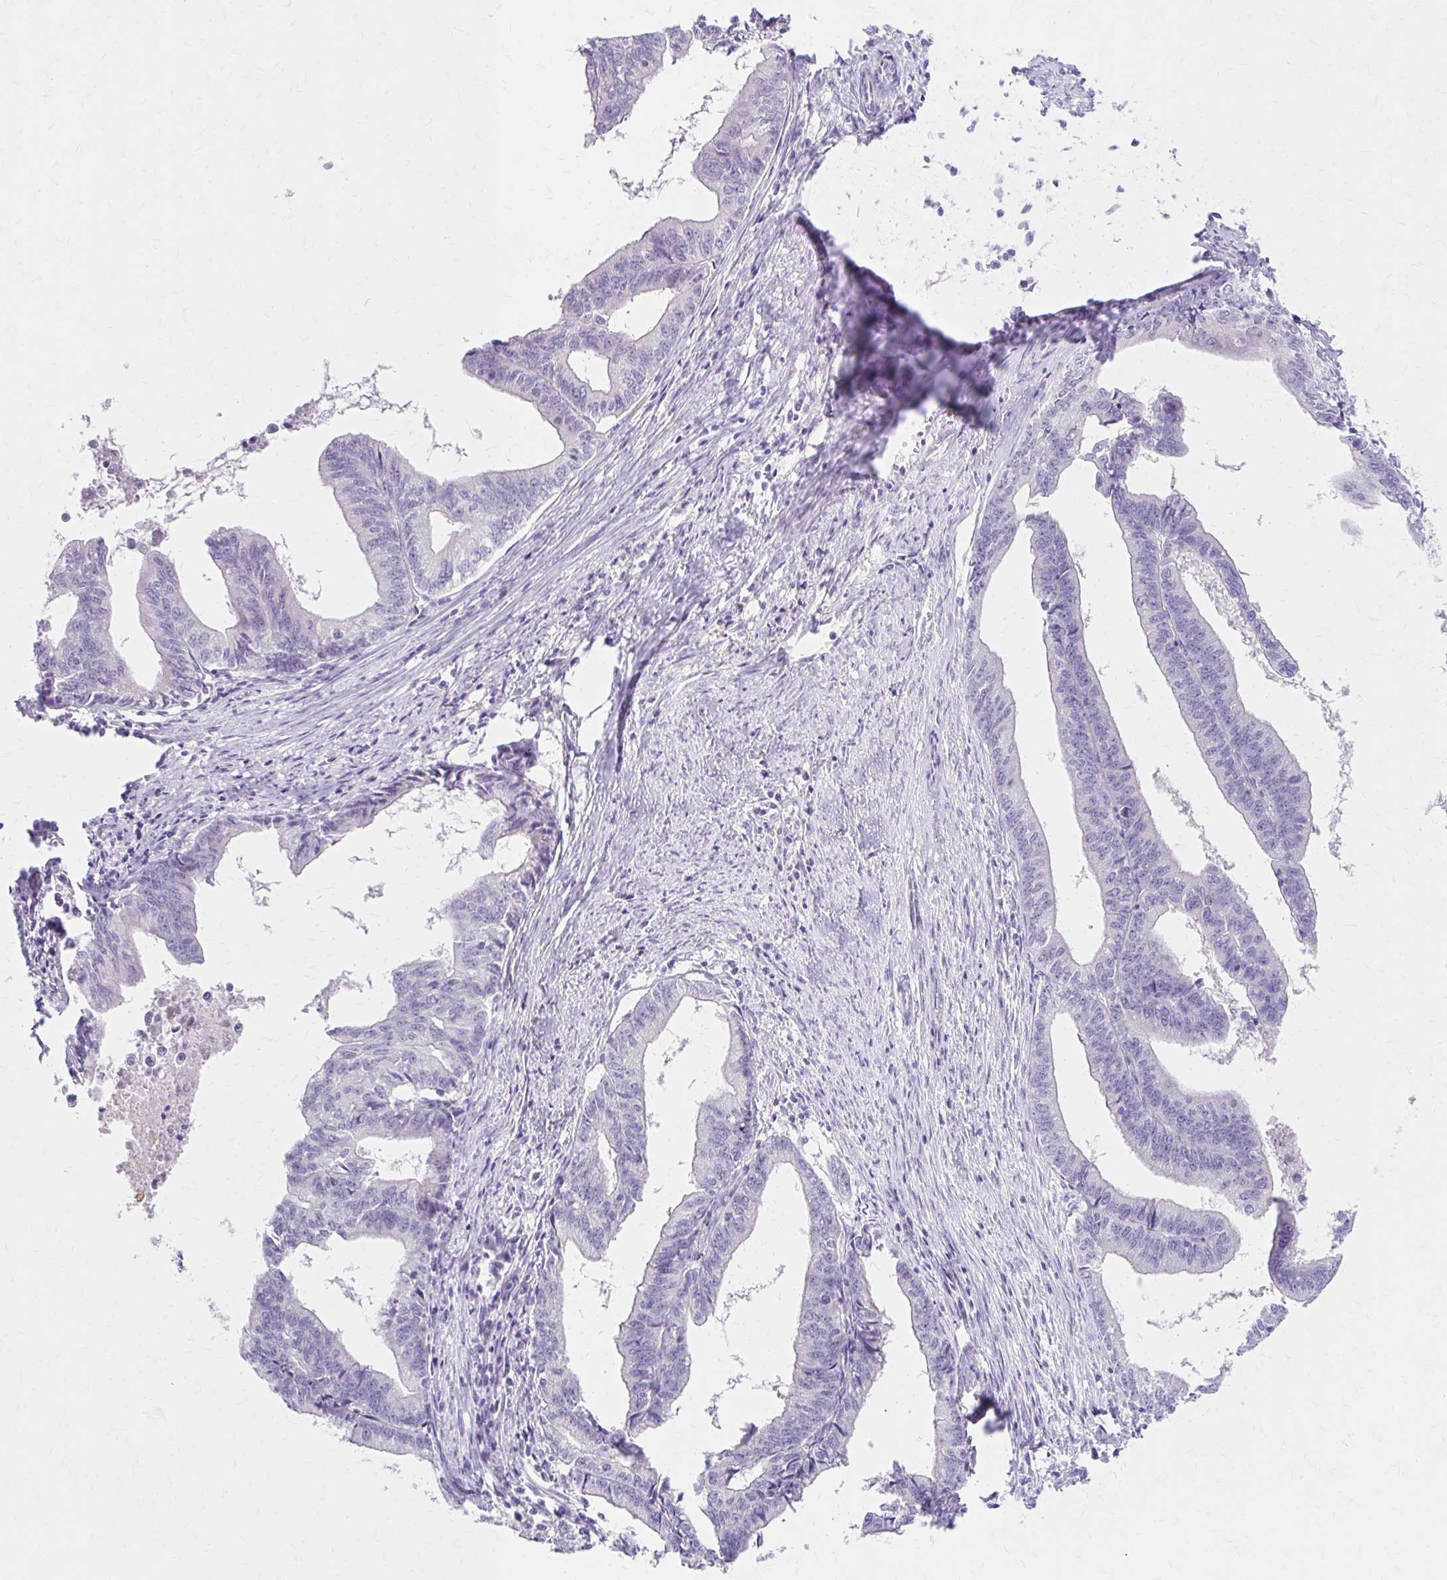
{"staining": {"intensity": "negative", "quantity": "none", "location": "none"}, "tissue": "endometrial cancer", "cell_type": "Tumor cells", "image_type": "cancer", "snomed": [{"axis": "morphology", "description": "Adenocarcinoma, NOS"}, {"axis": "topography", "description": "Endometrium"}], "caption": "Protein analysis of endometrial adenocarcinoma displays no significant positivity in tumor cells.", "gene": "AZGP1", "patient": {"sex": "female", "age": 65}}